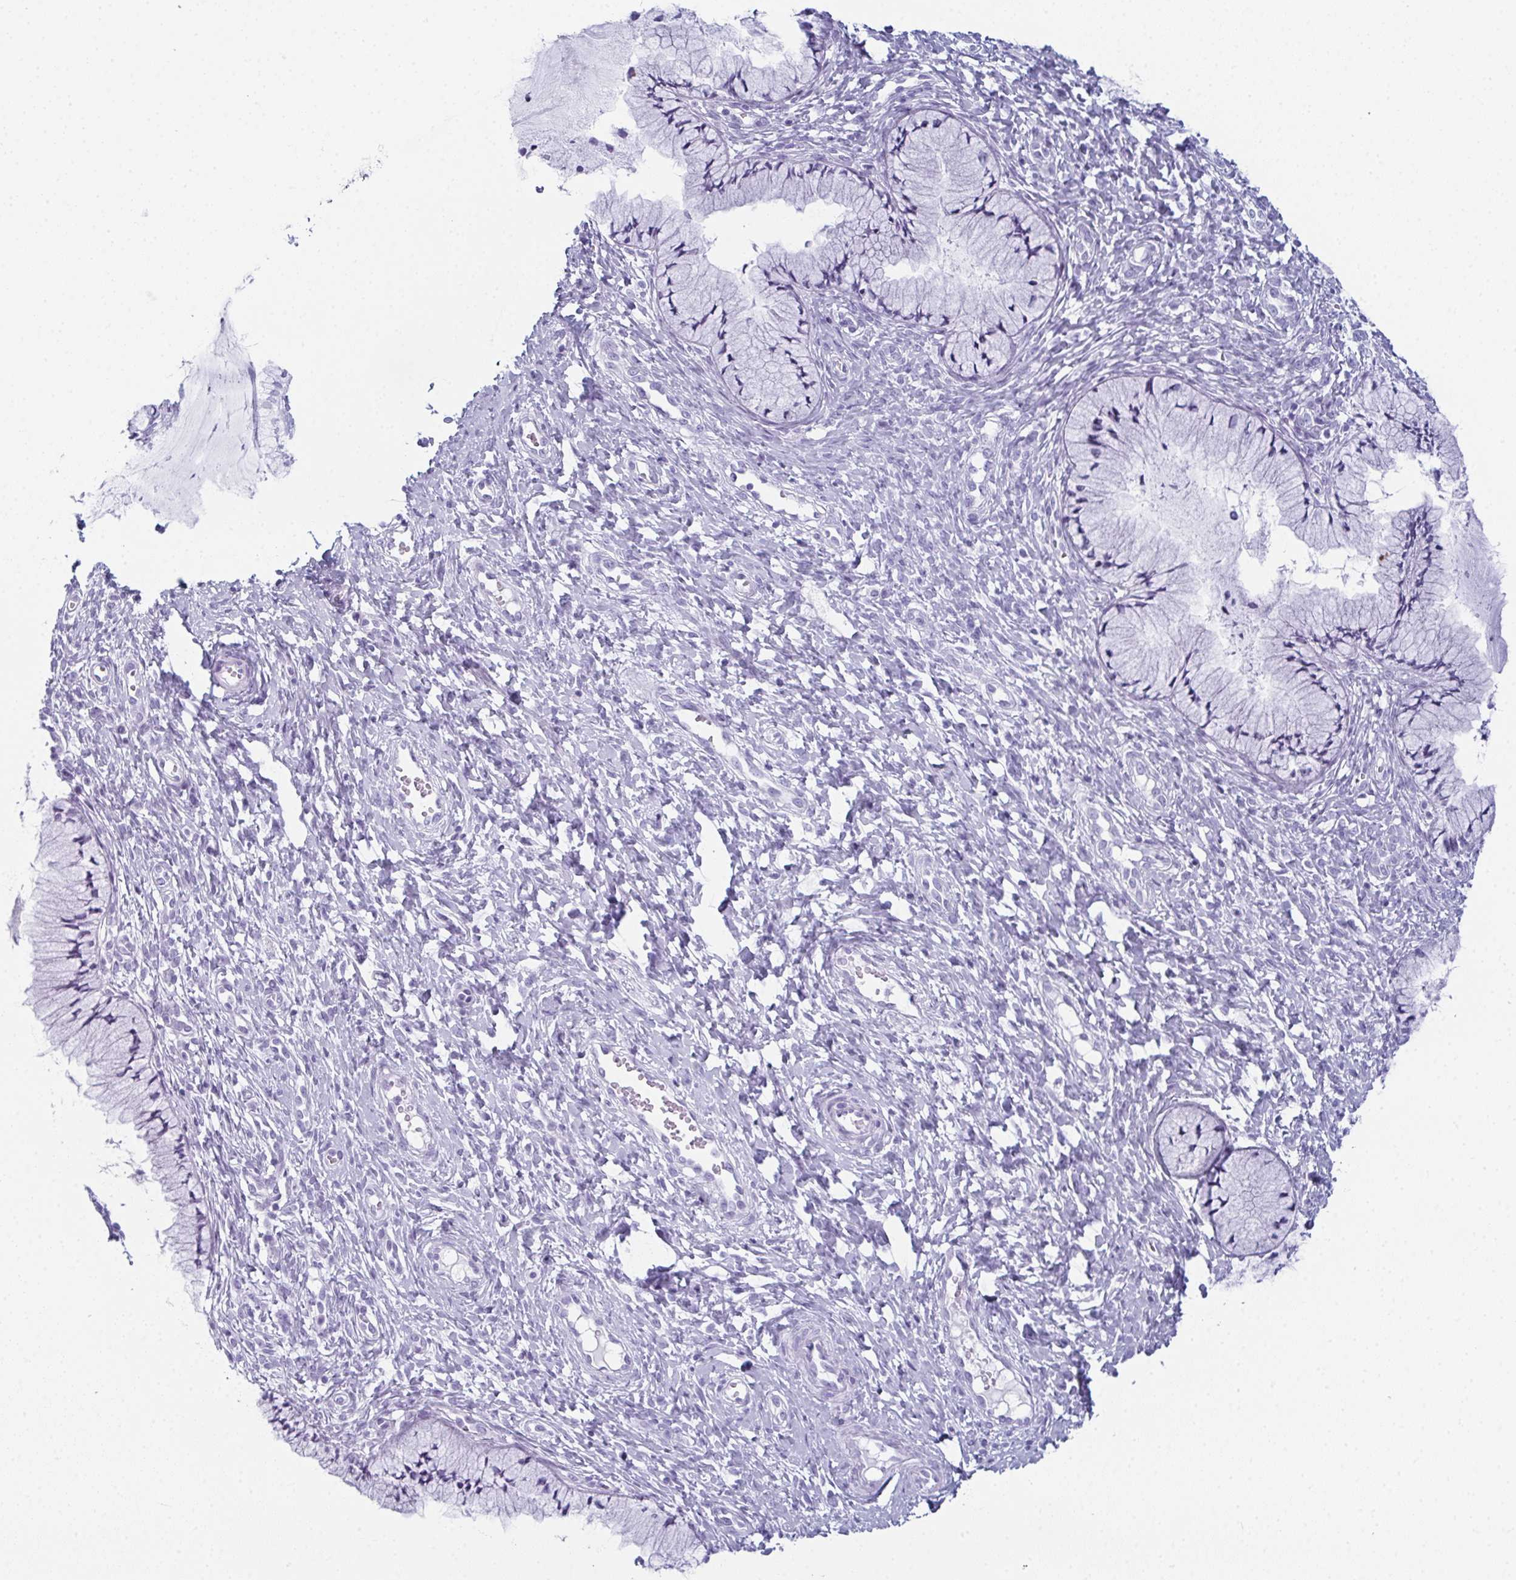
{"staining": {"intensity": "negative", "quantity": "none", "location": "none"}, "tissue": "cervix", "cell_type": "Glandular cells", "image_type": "normal", "snomed": [{"axis": "morphology", "description": "Normal tissue, NOS"}, {"axis": "topography", "description": "Cervix"}], "caption": "A high-resolution photomicrograph shows immunohistochemistry staining of benign cervix, which exhibits no significant positivity in glandular cells.", "gene": "ENKUR", "patient": {"sex": "female", "age": 36}}